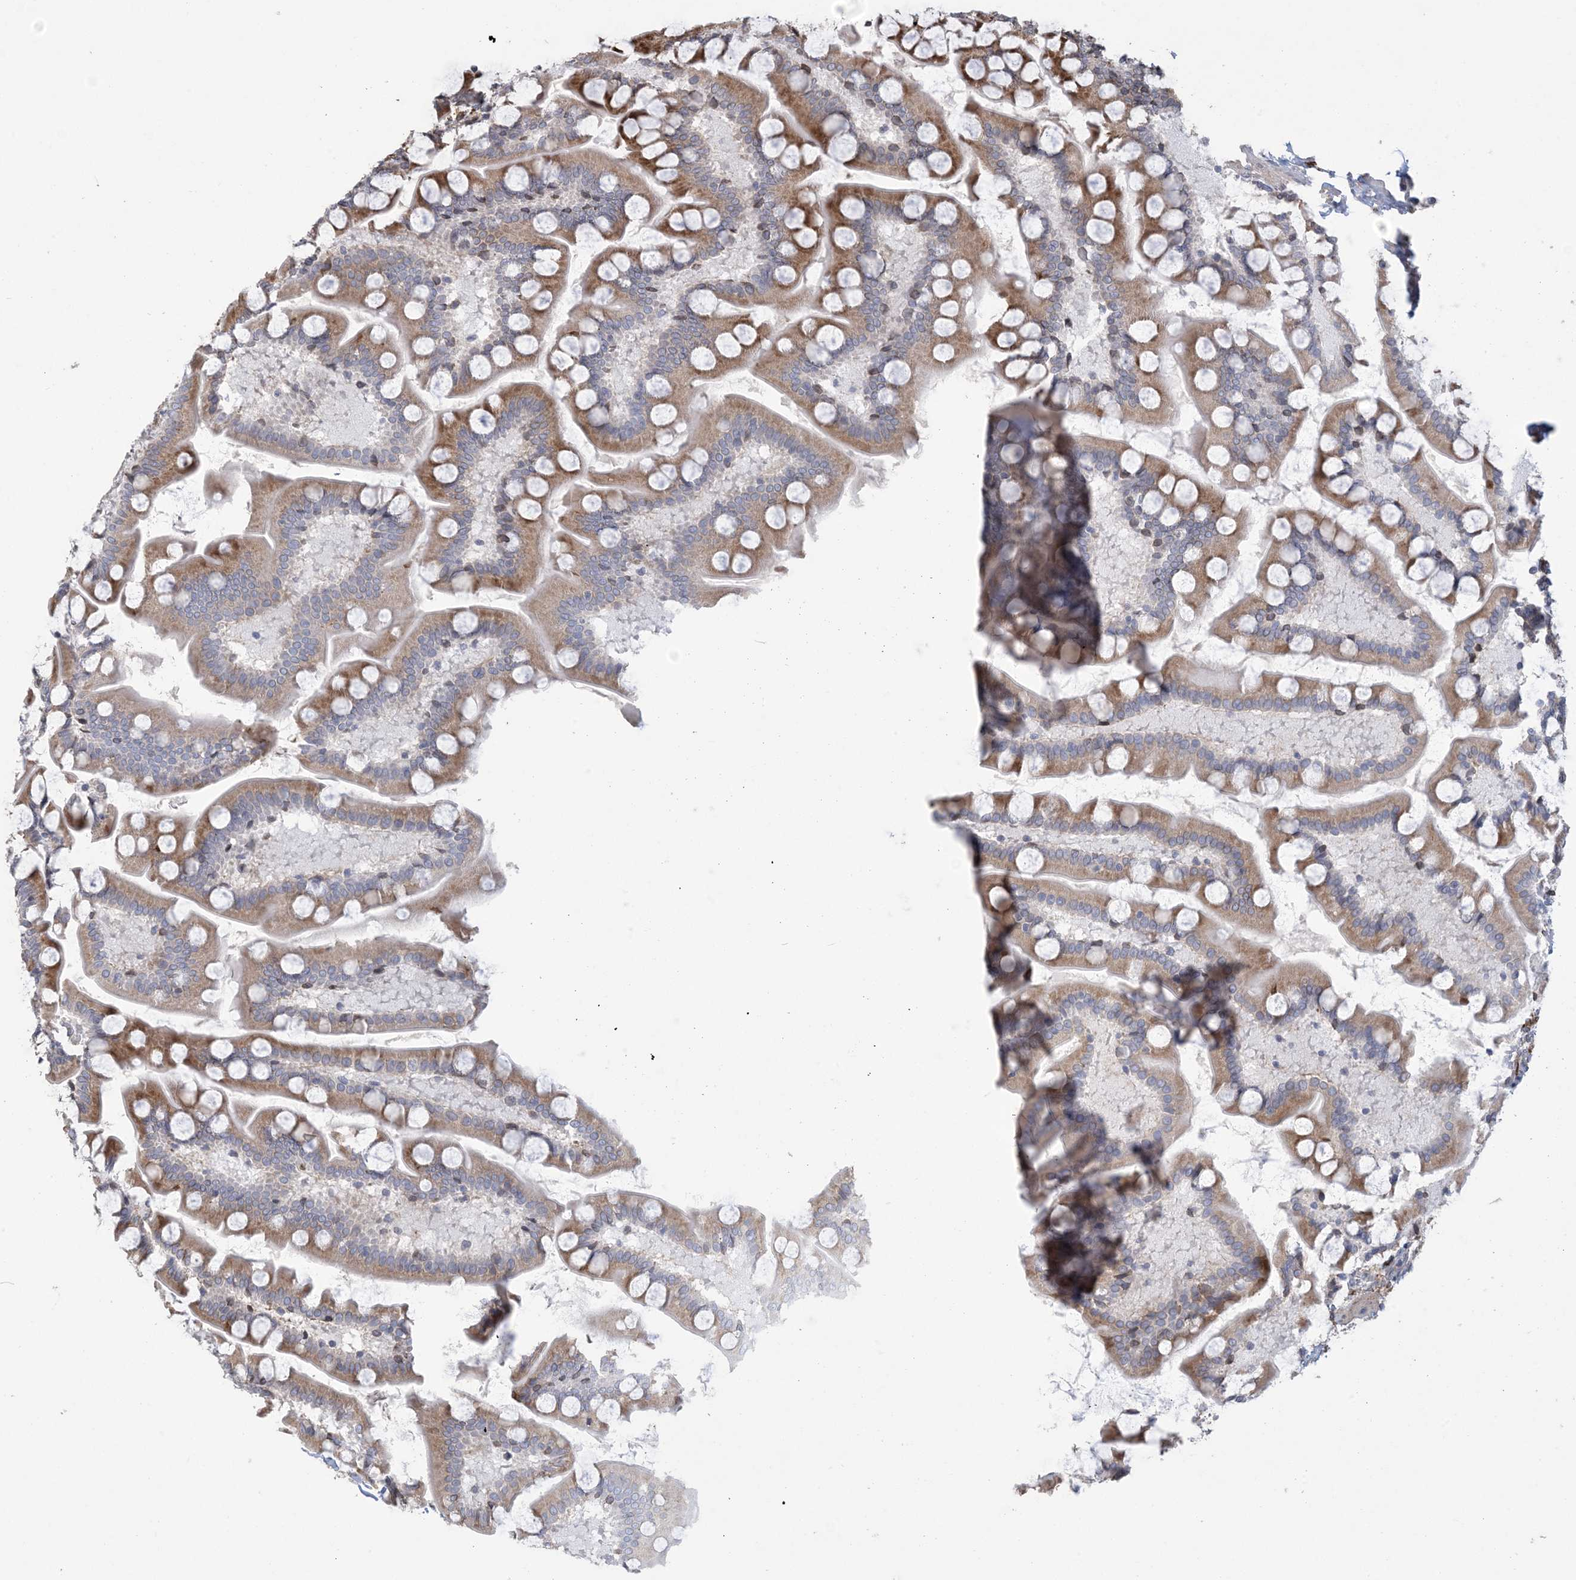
{"staining": {"intensity": "moderate", "quantity": ">75%", "location": "cytoplasmic/membranous"}, "tissue": "small intestine", "cell_type": "Glandular cells", "image_type": "normal", "snomed": [{"axis": "morphology", "description": "Normal tissue, NOS"}, {"axis": "topography", "description": "Small intestine"}], "caption": "An image of small intestine stained for a protein reveals moderate cytoplasmic/membranous brown staining in glandular cells. Immunohistochemistry stains the protein in brown and the nuclei are stained blue.", "gene": "SHANK1", "patient": {"sex": "male", "age": 41}}